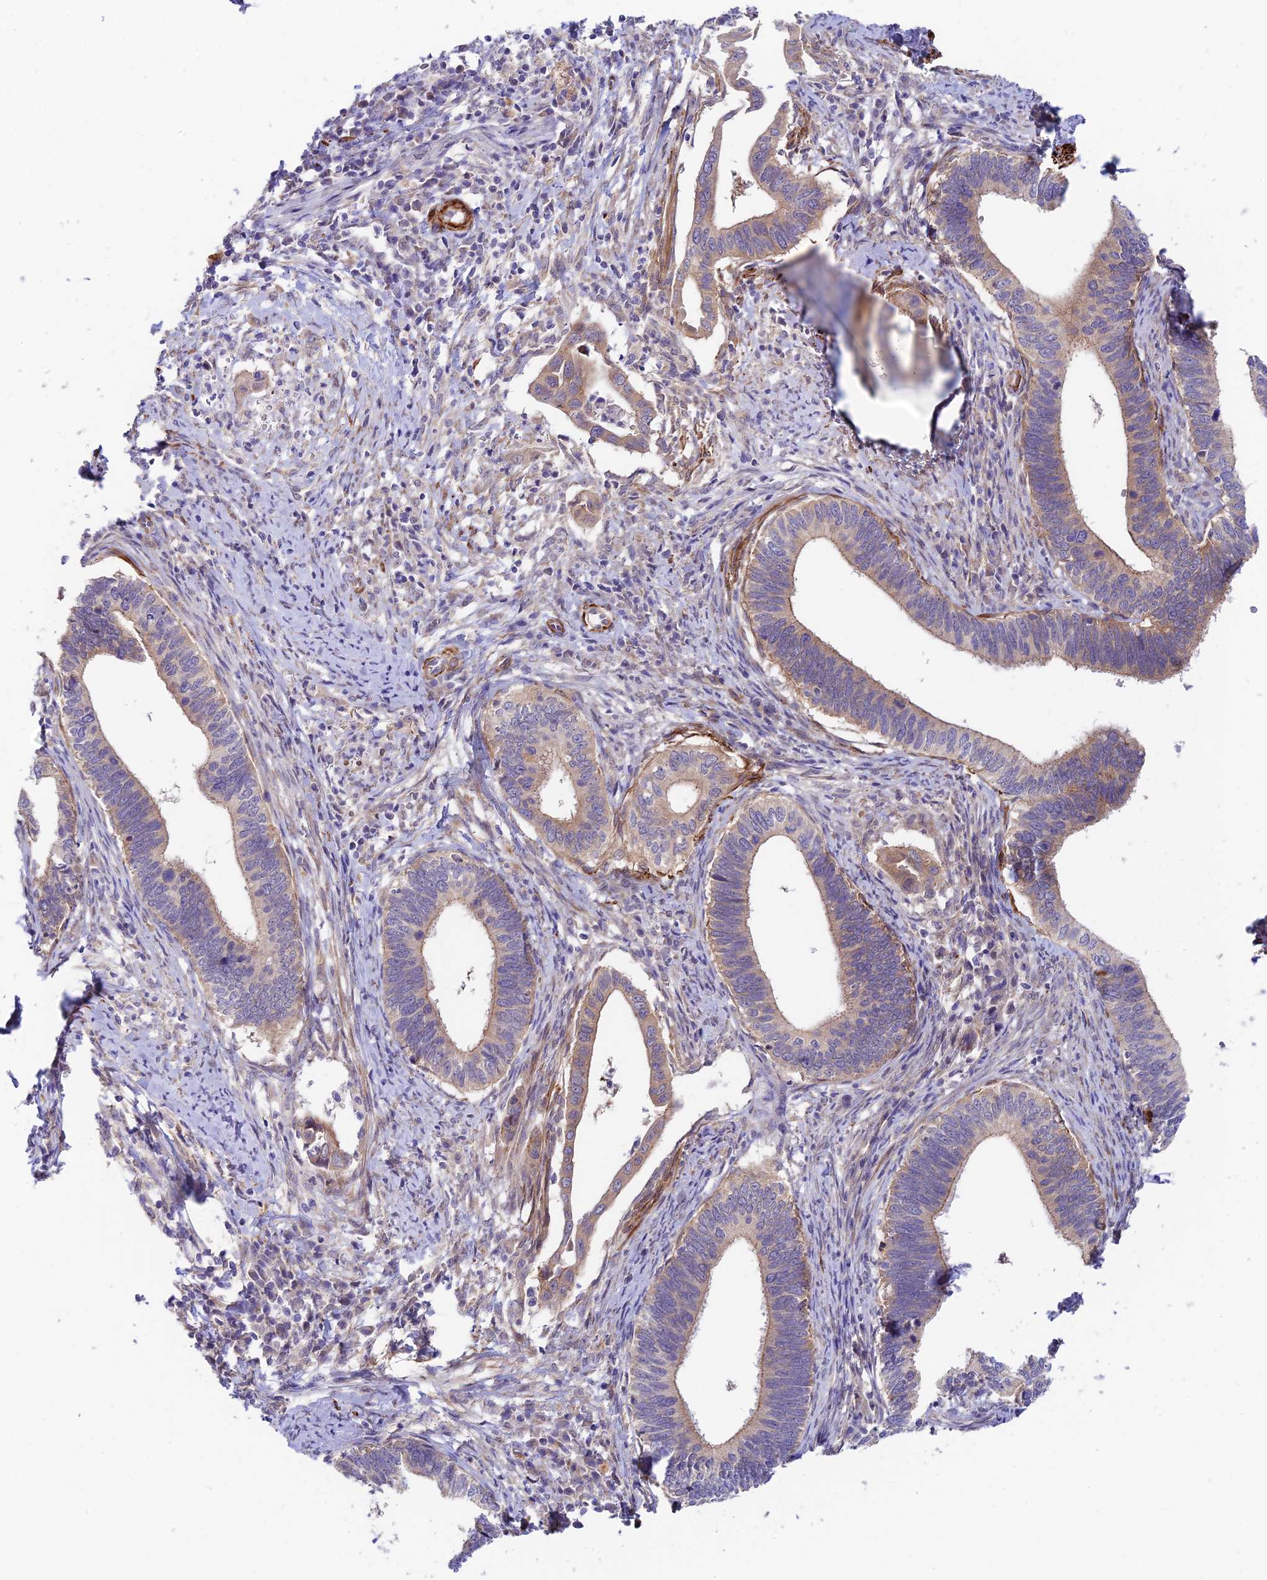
{"staining": {"intensity": "moderate", "quantity": "25%-75%", "location": "cytoplasmic/membranous"}, "tissue": "cervical cancer", "cell_type": "Tumor cells", "image_type": "cancer", "snomed": [{"axis": "morphology", "description": "Adenocarcinoma, NOS"}, {"axis": "topography", "description": "Cervix"}], "caption": "A brown stain labels moderate cytoplasmic/membranous positivity of a protein in human cervical cancer tumor cells. Nuclei are stained in blue.", "gene": "ANKRD50", "patient": {"sex": "female", "age": 42}}